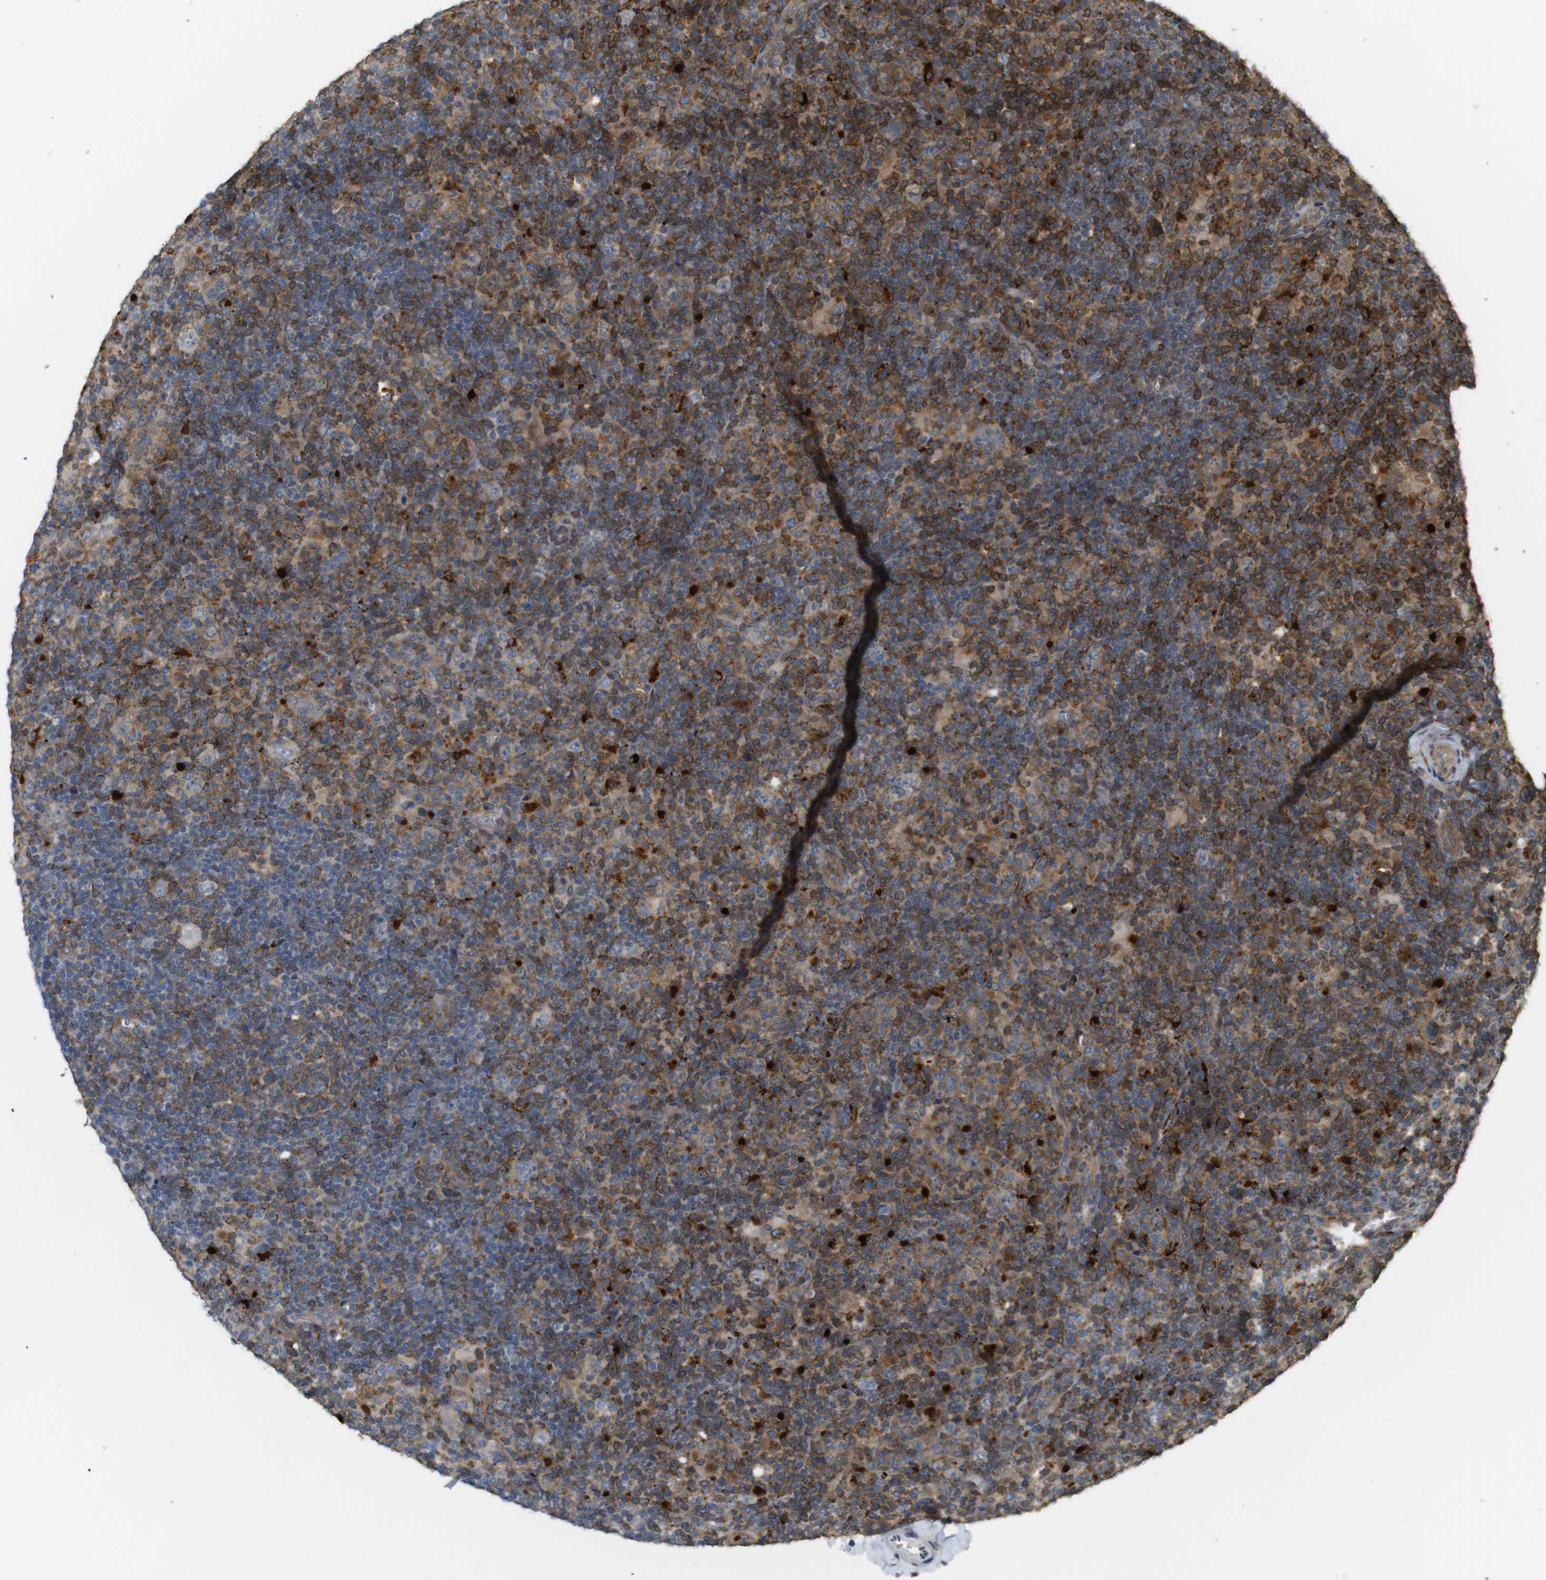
{"staining": {"intensity": "weak", "quantity": "25%-75%", "location": "cytoplasmic/membranous"}, "tissue": "lymphoma", "cell_type": "Tumor cells", "image_type": "cancer", "snomed": [{"axis": "morphology", "description": "Hodgkin's disease, NOS"}, {"axis": "topography", "description": "Lymph node"}], "caption": "Immunohistochemistry photomicrograph of lymphoma stained for a protein (brown), which displays low levels of weak cytoplasmic/membranous staining in about 25%-75% of tumor cells.", "gene": "KSR1", "patient": {"sex": "female", "age": 57}}